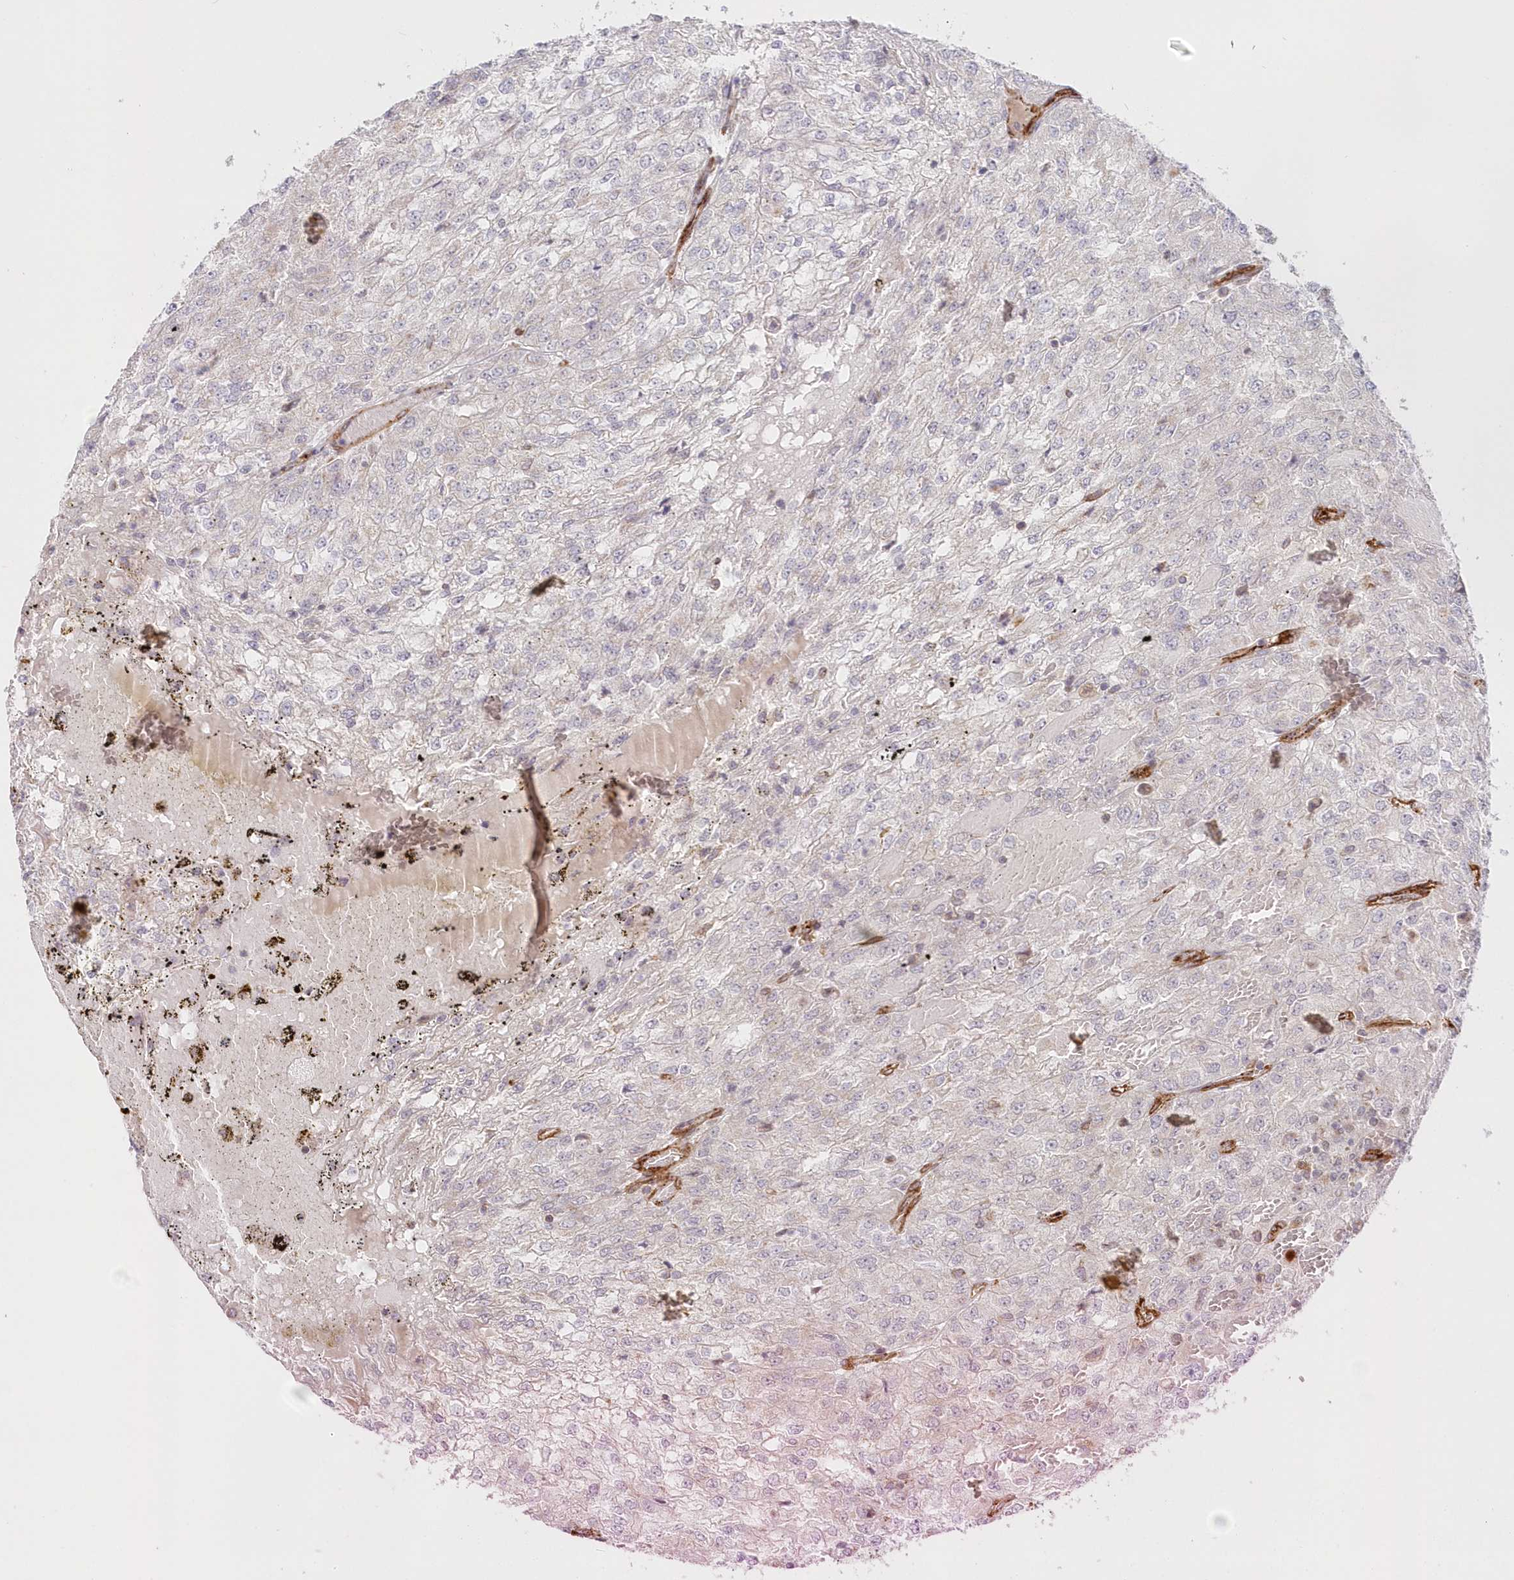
{"staining": {"intensity": "negative", "quantity": "none", "location": "none"}, "tissue": "renal cancer", "cell_type": "Tumor cells", "image_type": "cancer", "snomed": [{"axis": "morphology", "description": "Adenocarcinoma, NOS"}, {"axis": "topography", "description": "Kidney"}], "caption": "Tumor cells are negative for protein expression in human renal cancer.", "gene": "AFAP1L2", "patient": {"sex": "female", "age": 54}}